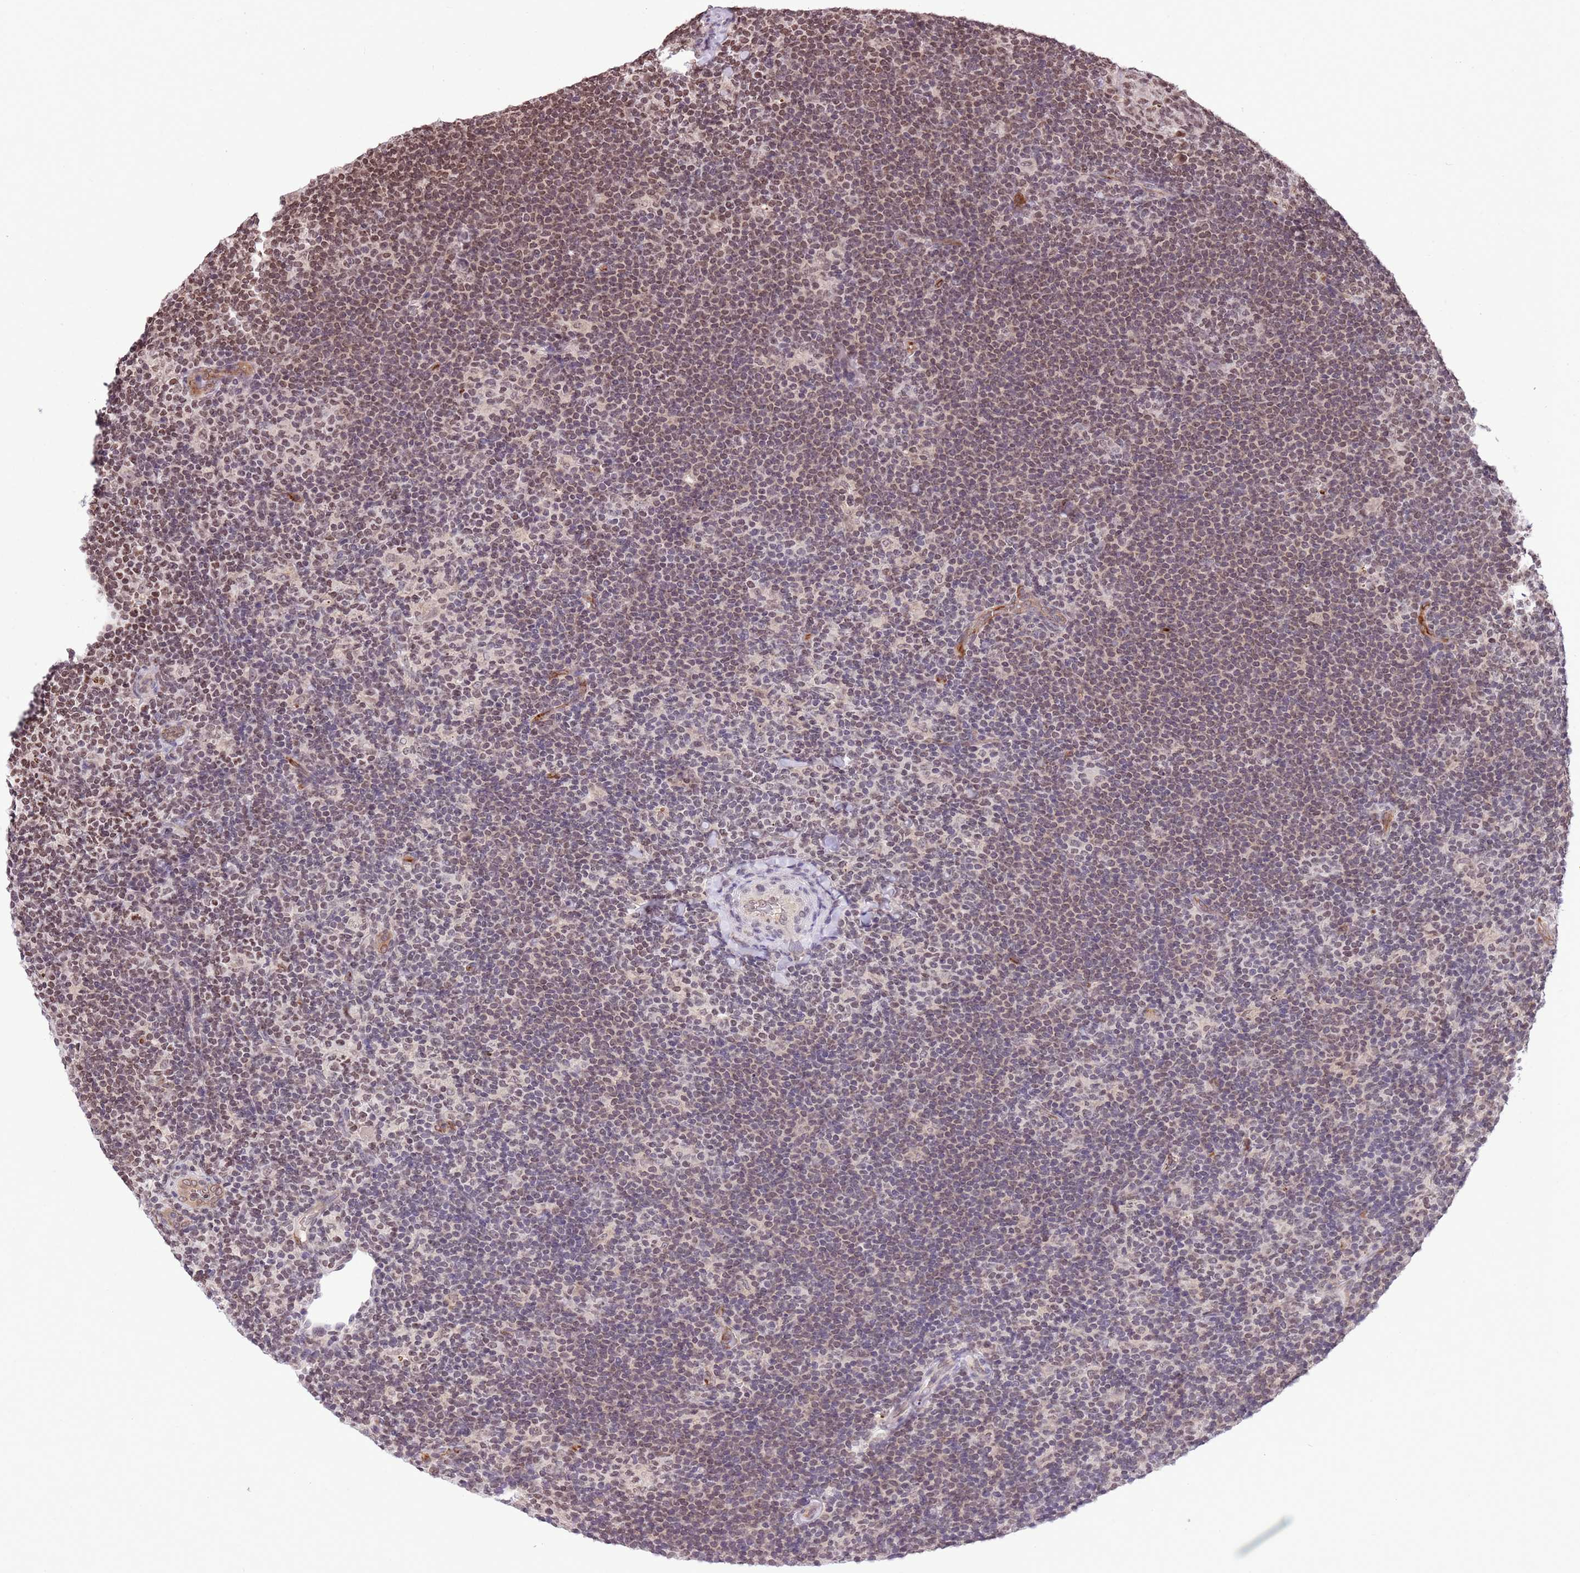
{"staining": {"intensity": "weak", "quantity": "<25%", "location": "nuclear"}, "tissue": "lymphoma", "cell_type": "Tumor cells", "image_type": "cancer", "snomed": [{"axis": "morphology", "description": "Hodgkin's disease, NOS"}, {"axis": "topography", "description": "Lymph node"}], "caption": "IHC image of neoplastic tissue: human lymphoma stained with DAB (3,3'-diaminobenzidine) displays no significant protein positivity in tumor cells. Brightfield microscopy of IHC stained with DAB (brown) and hematoxylin (blue), captured at high magnification.", "gene": "NRIP1", "patient": {"sex": "female", "age": 57}}